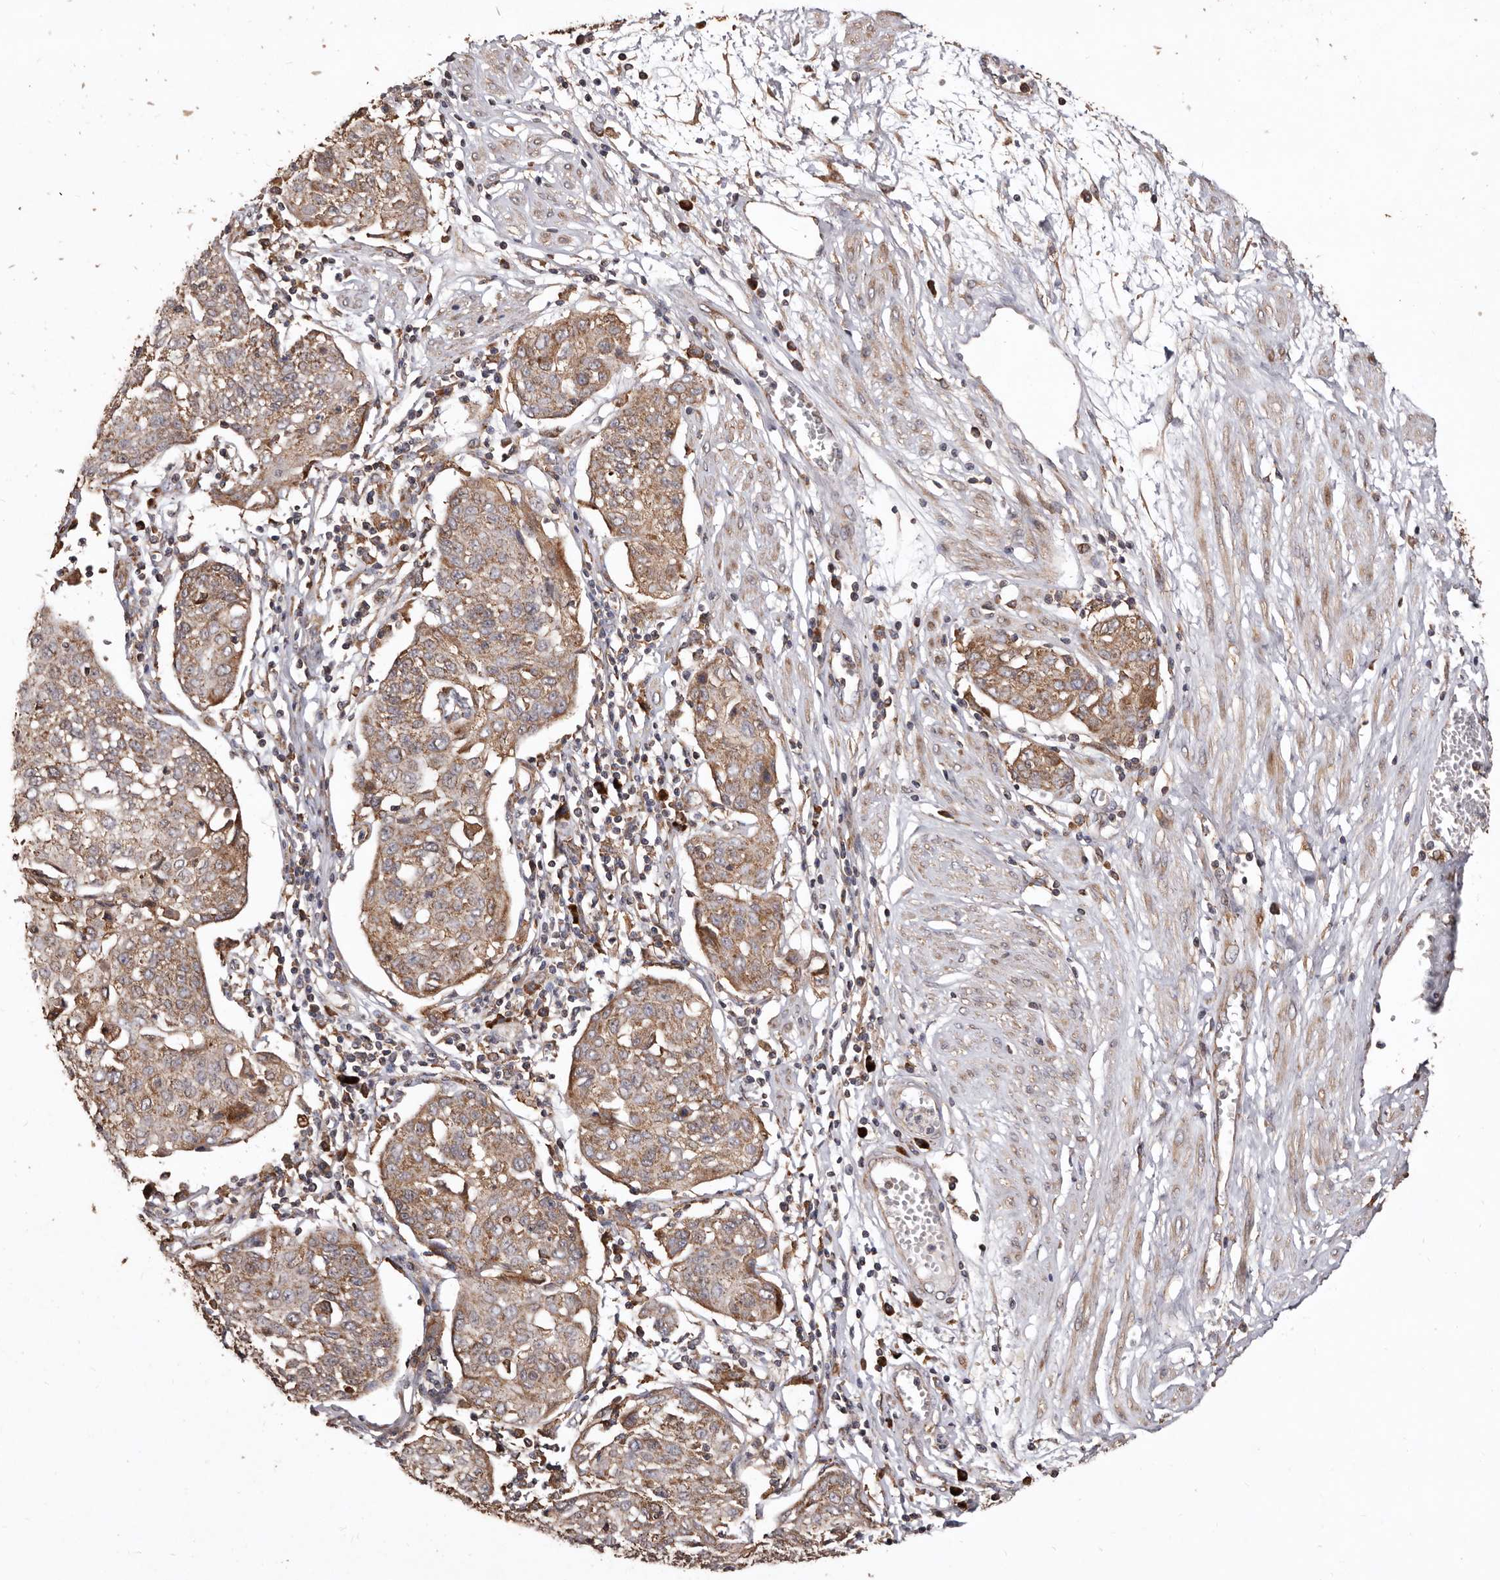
{"staining": {"intensity": "moderate", "quantity": ">75%", "location": "cytoplasmic/membranous"}, "tissue": "cervical cancer", "cell_type": "Tumor cells", "image_type": "cancer", "snomed": [{"axis": "morphology", "description": "Squamous cell carcinoma, NOS"}, {"axis": "topography", "description": "Cervix"}], "caption": "The photomicrograph shows staining of cervical cancer (squamous cell carcinoma), revealing moderate cytoplasmic/membranous protein positivity (brown color) within tumor cells. Using DAB (brown) and hematoxylin (blue) stains, captured at high magnification using brightfield microscopy.", "gene": "STEAP2", "patient": {"sex": "female", "age": 34}}